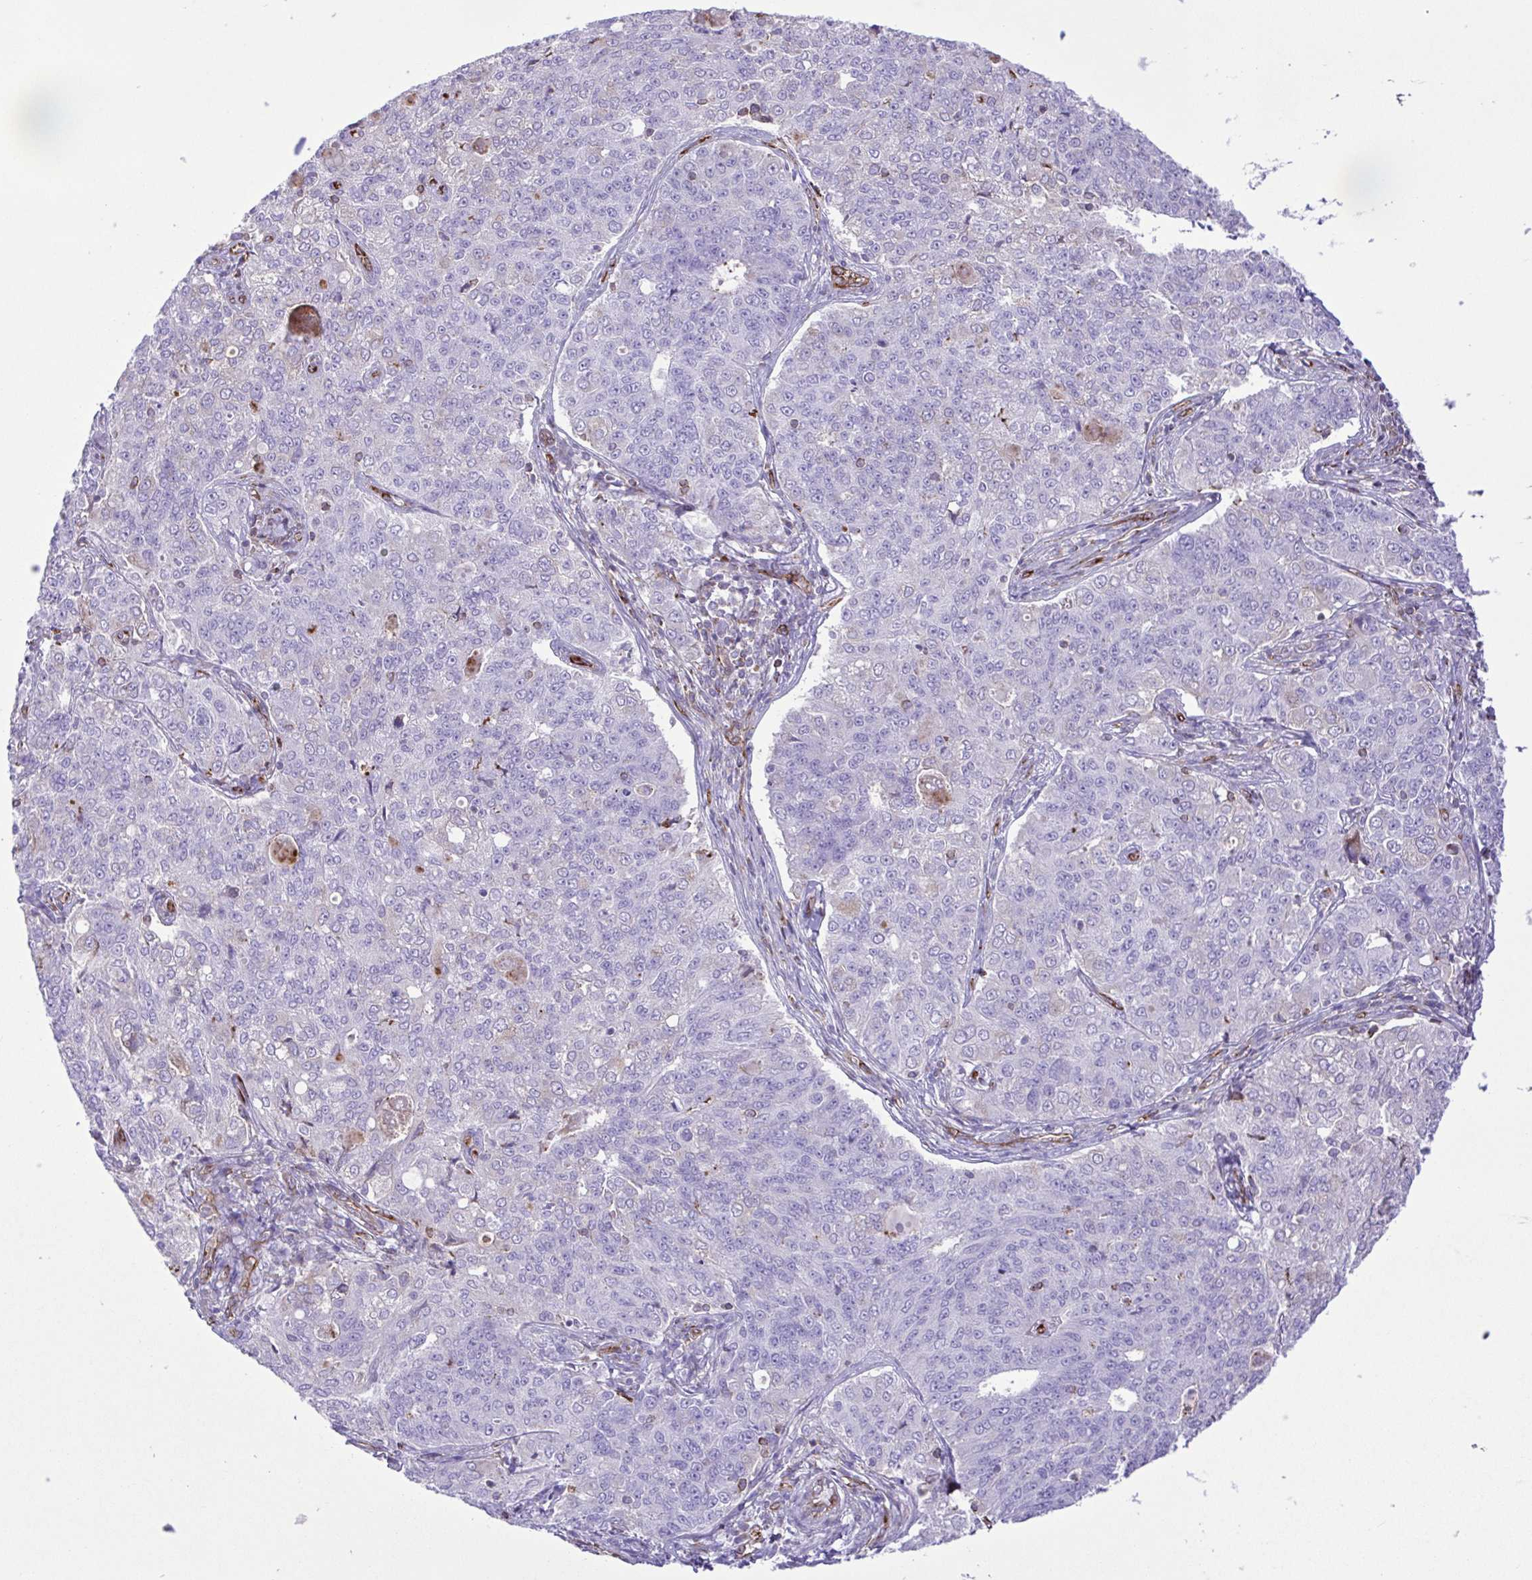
{"staining": {"intensity": "negative", "quantity": "none", "location": "none"}, "tissue": "endometrial cancer", "cell_type": "Tumor cells", "image_type": "cancer", "snomed": [{"axis": "morphology", "description": "Adenocarcinoma, NOS"}, {"axis": "topography", "description": "Endometrium"}], "caption": "Human adenocarcinoma (endometrial) stained for a protein using immunohistochemistry shows no staining in tumor cells.", "gene": "FLT1", "patient": {"sex": "female", "age": 43}}